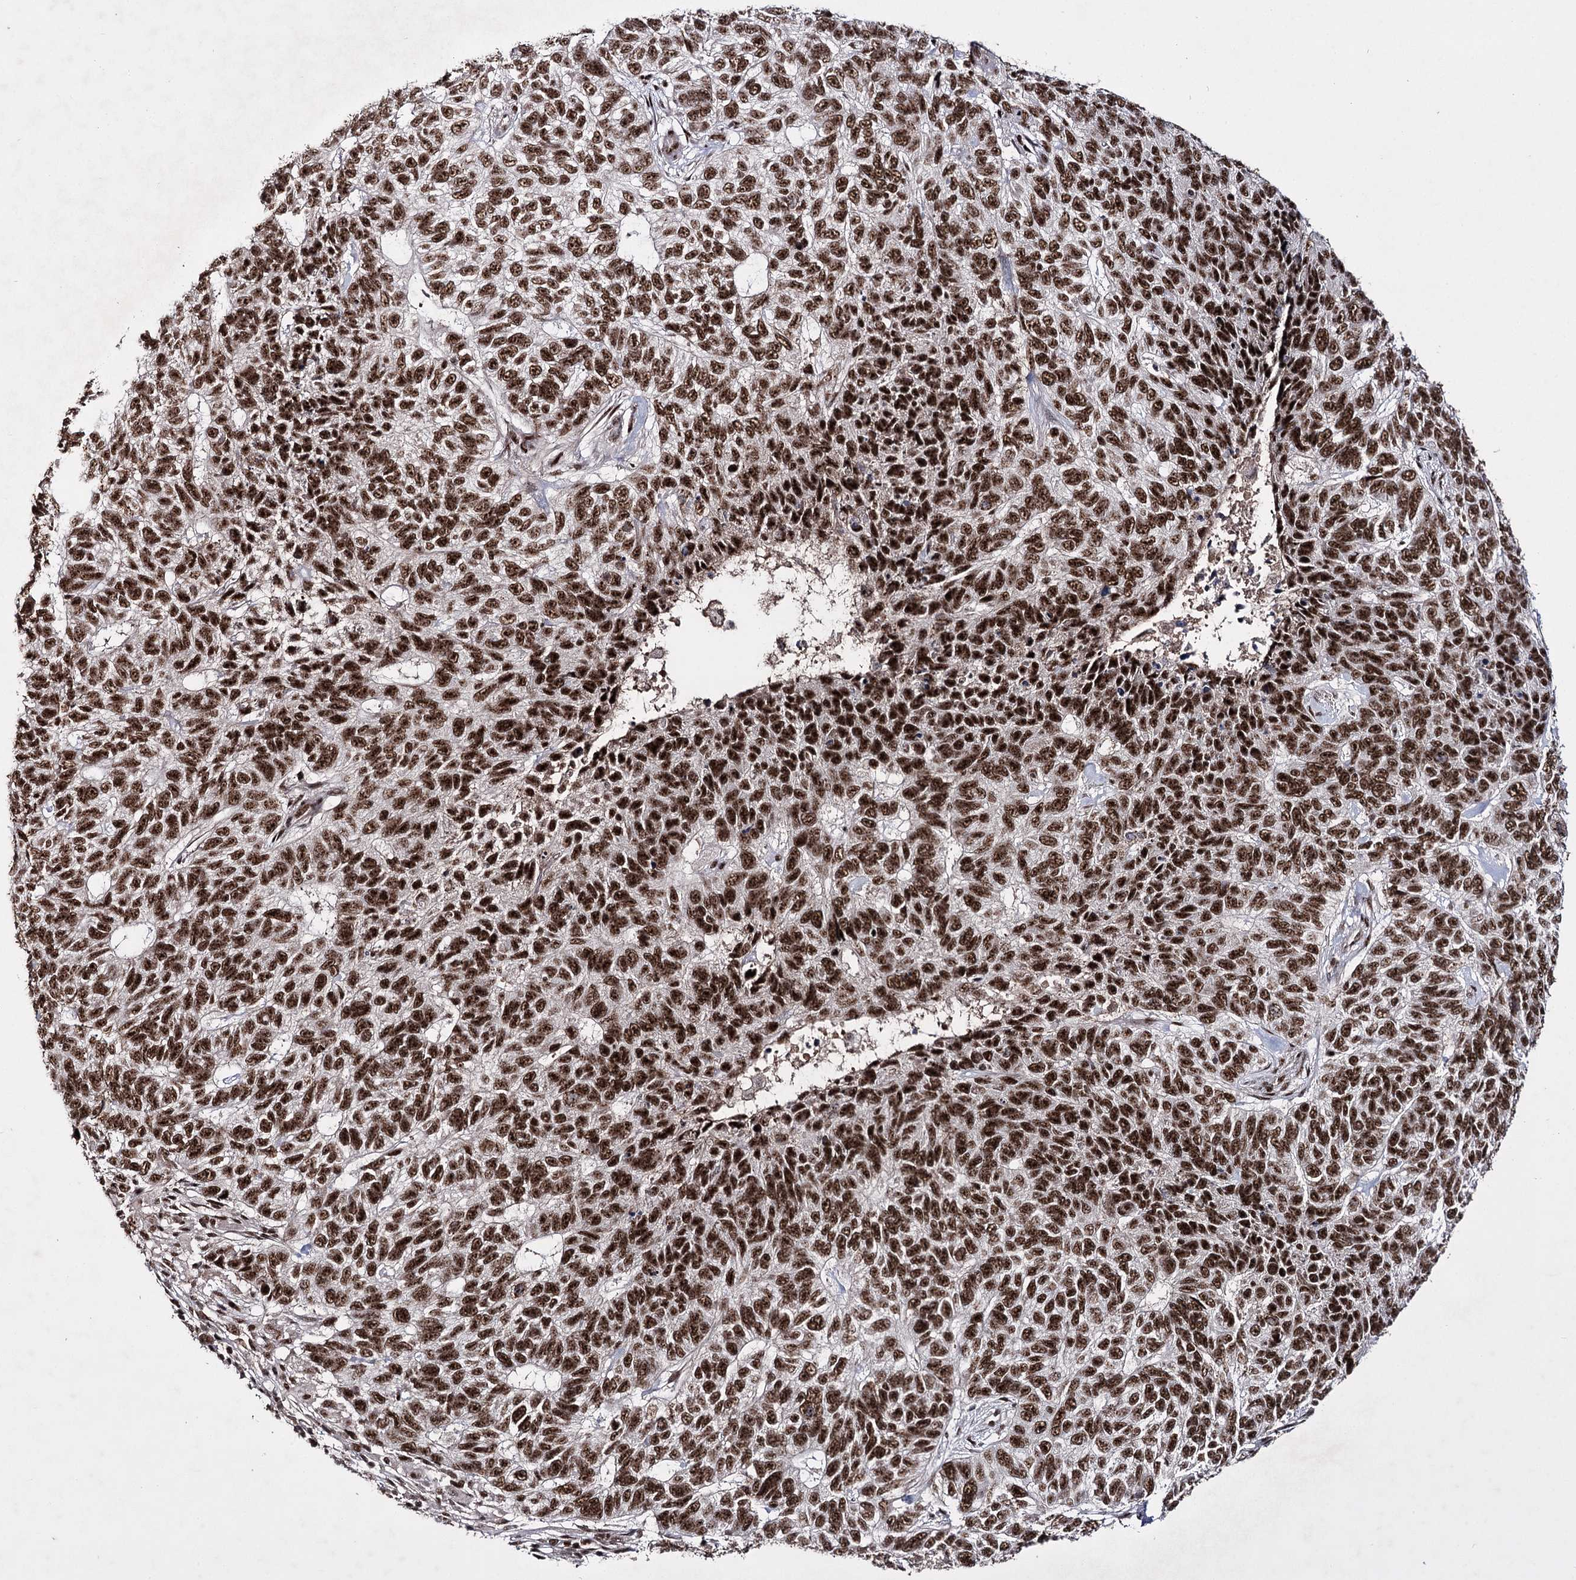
{"staining": {"intensity": "strong", "quantity": ">75%", "location": "nuclear"}, "tissue": "skin cancer", "cell_type": "Tumor cells", "image_type": "cancer", "snomed": [{"axis": "morphology", "description": "Basal cell carcinoma"}, {"axis": "topography", "description": "Skin"}], "caption": "Immunohistochemistry (DAB) staining of skin cancer (basal cell carcinoma) exhibits strong nuclear protein staining in approximately >75% of tumor cells.", "gene": "PRPF40A", "patient": {"sex": "female", "age": 65}}